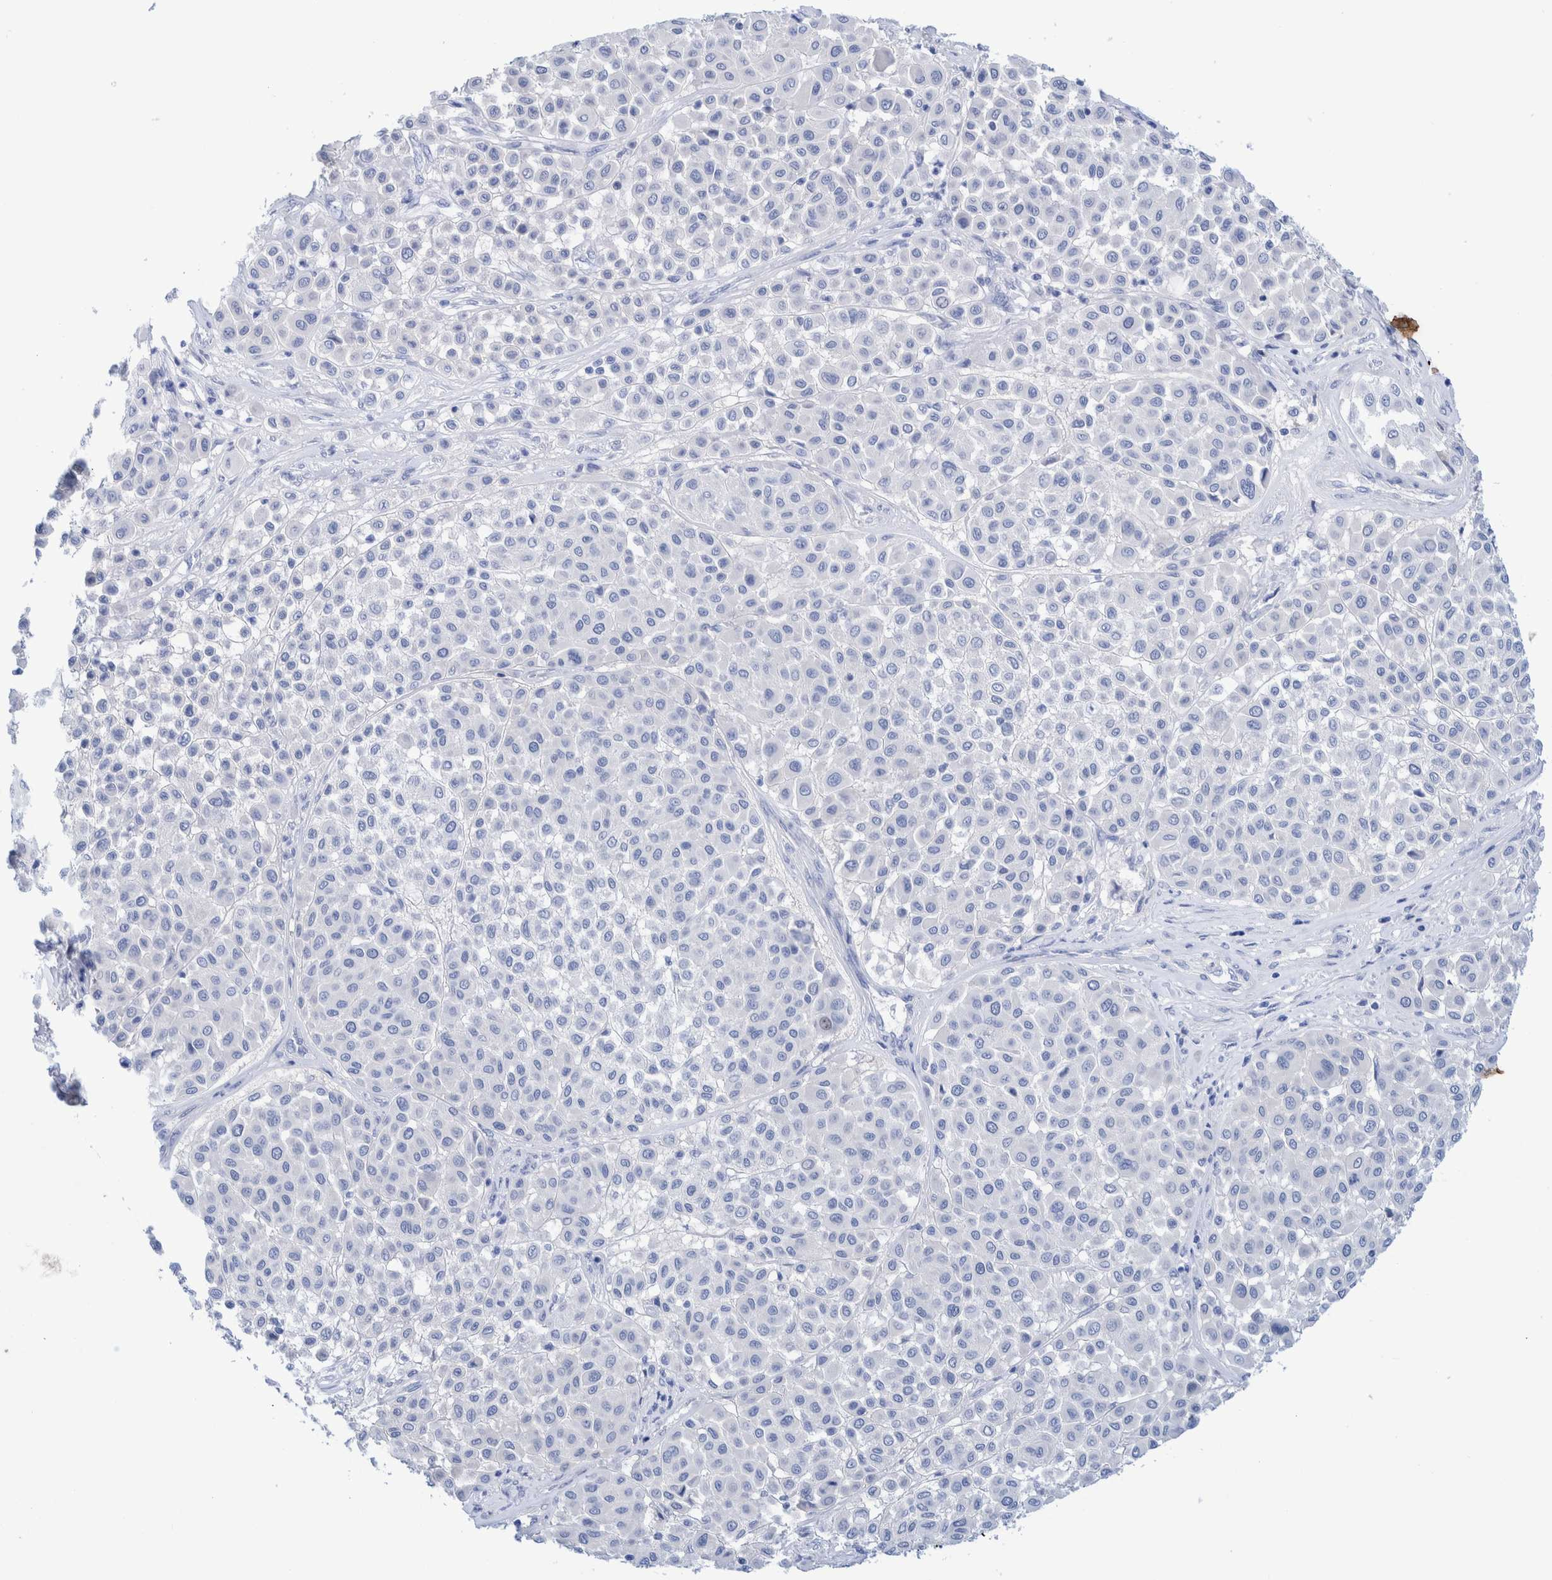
{"staining": {"intensity": "negative", "quantity": "none", "location": "none"}, "tissue": "melanoma", "cell_type": "Tumor cells", "image_type": "cancer", "snomed": [{"axis": "morphology", "description": "Malignant melanoma, Metastatic site"}, {"axis": "topography", "description": "Soft tissue"}], "caption": "An image of human malignant melanoma (metastatic site) is negative for staining in tumor cells.", "gene": "PERP", "patient": {"sex": "male", "age": 41}}